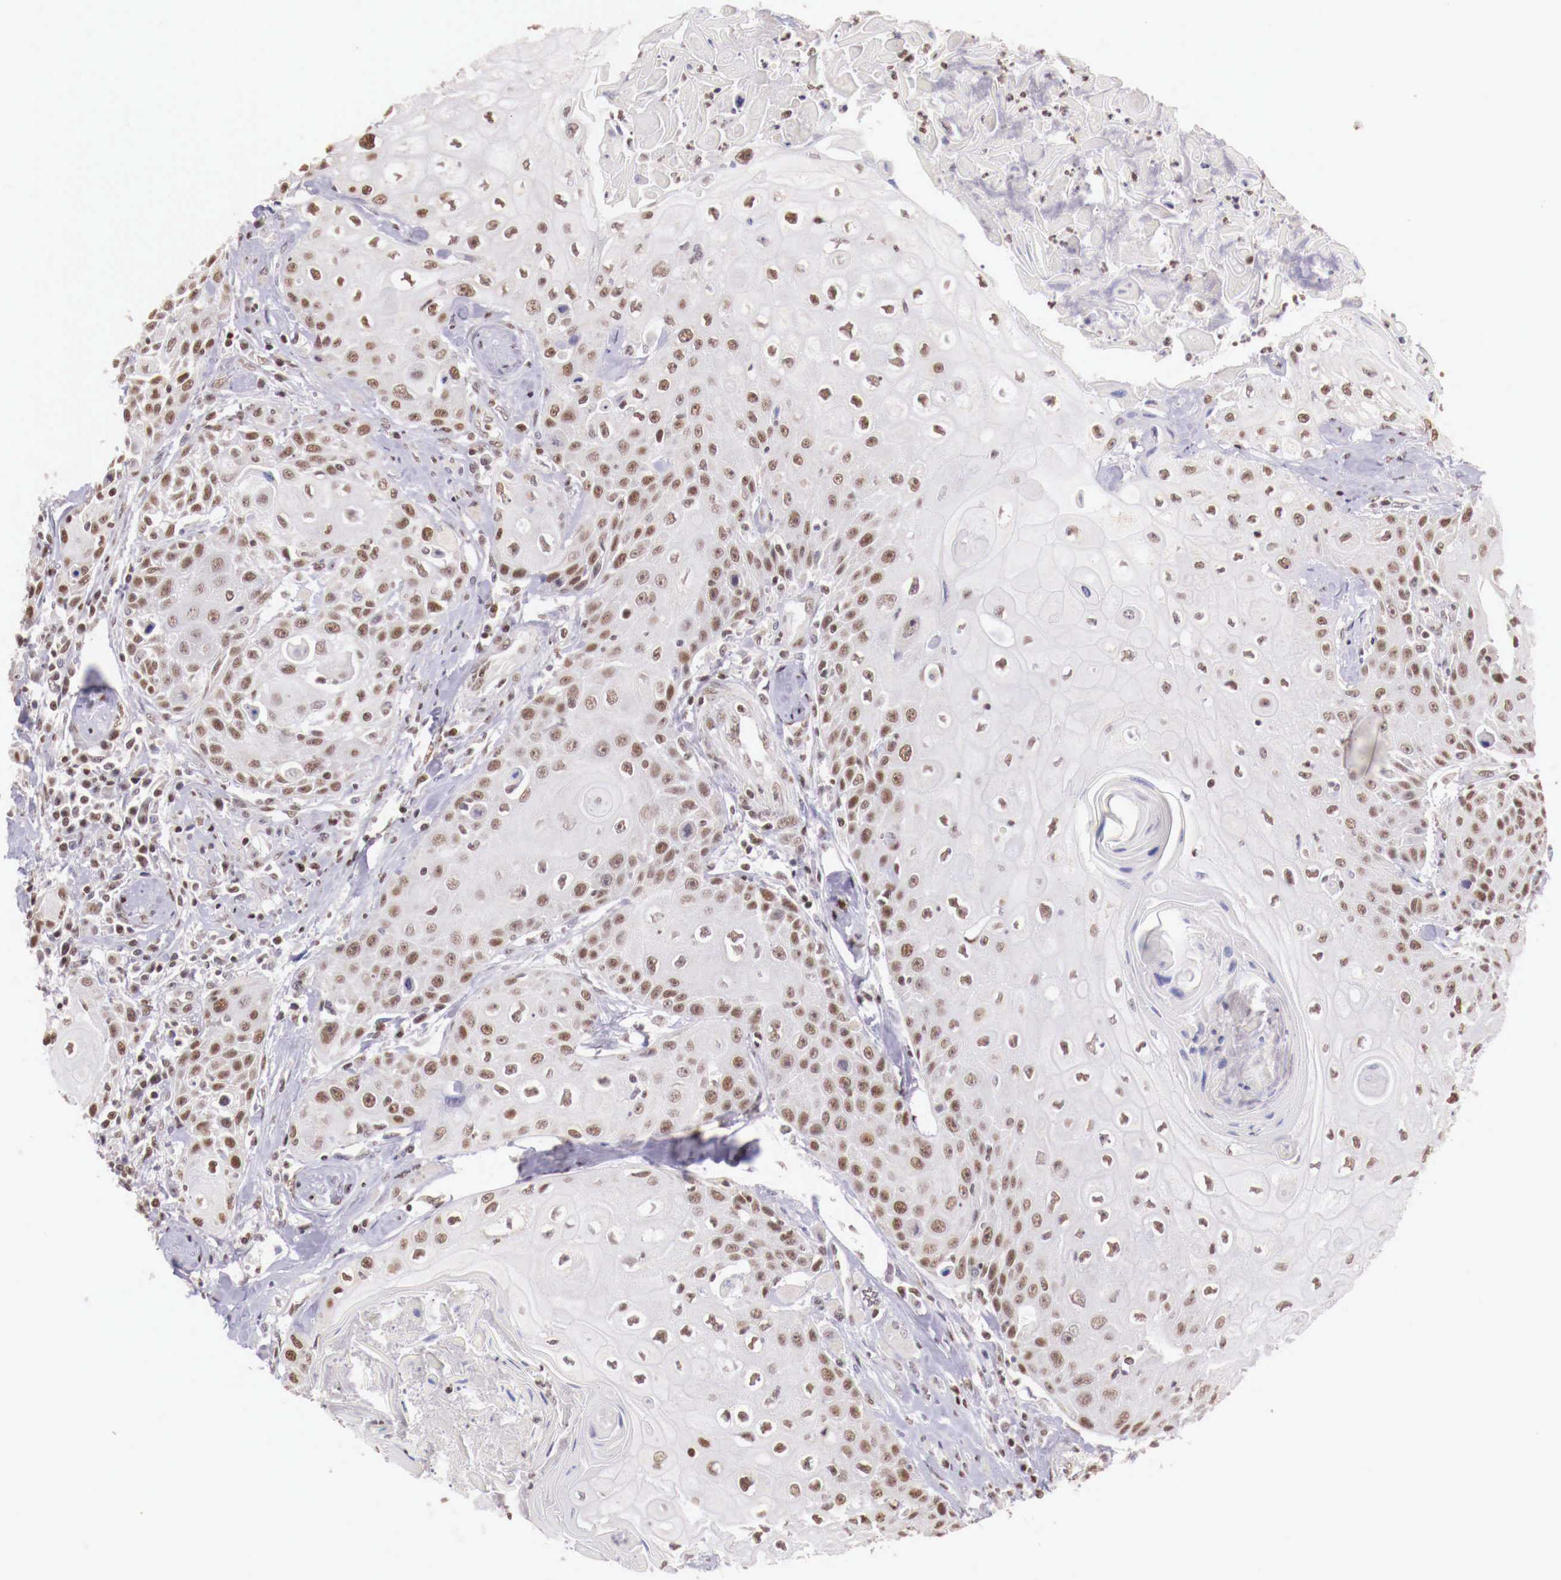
{"staining": {"intensity": "weak", "quantity": "25%-75%", "location": "nuclear"}, "tissue": "head and neck cancer", "cell_type": "Tumor cells", "image_type": "cancer", "snomed": [{"axis": "morphology", "description": "Squamous cell carcinoma, NOS"}, {"axis": "topography", "description": "Oral tissue"}, {"axis": "topography", "description": "Head-Neck"}], "caption": "Squamous cell carcinoma (head and neck) was stained to show a protein in brown. There is low levels of weak nuclear positivity in about 25%-75% of tumor cells. (Stains: DAB (3,3'-diaminobenzidine) in brown, nuclei in blue, Microscopy: brightfield microscopy at high magnification).", "gene": "SP1", "patient": {"sex": "female", "age": 82}}